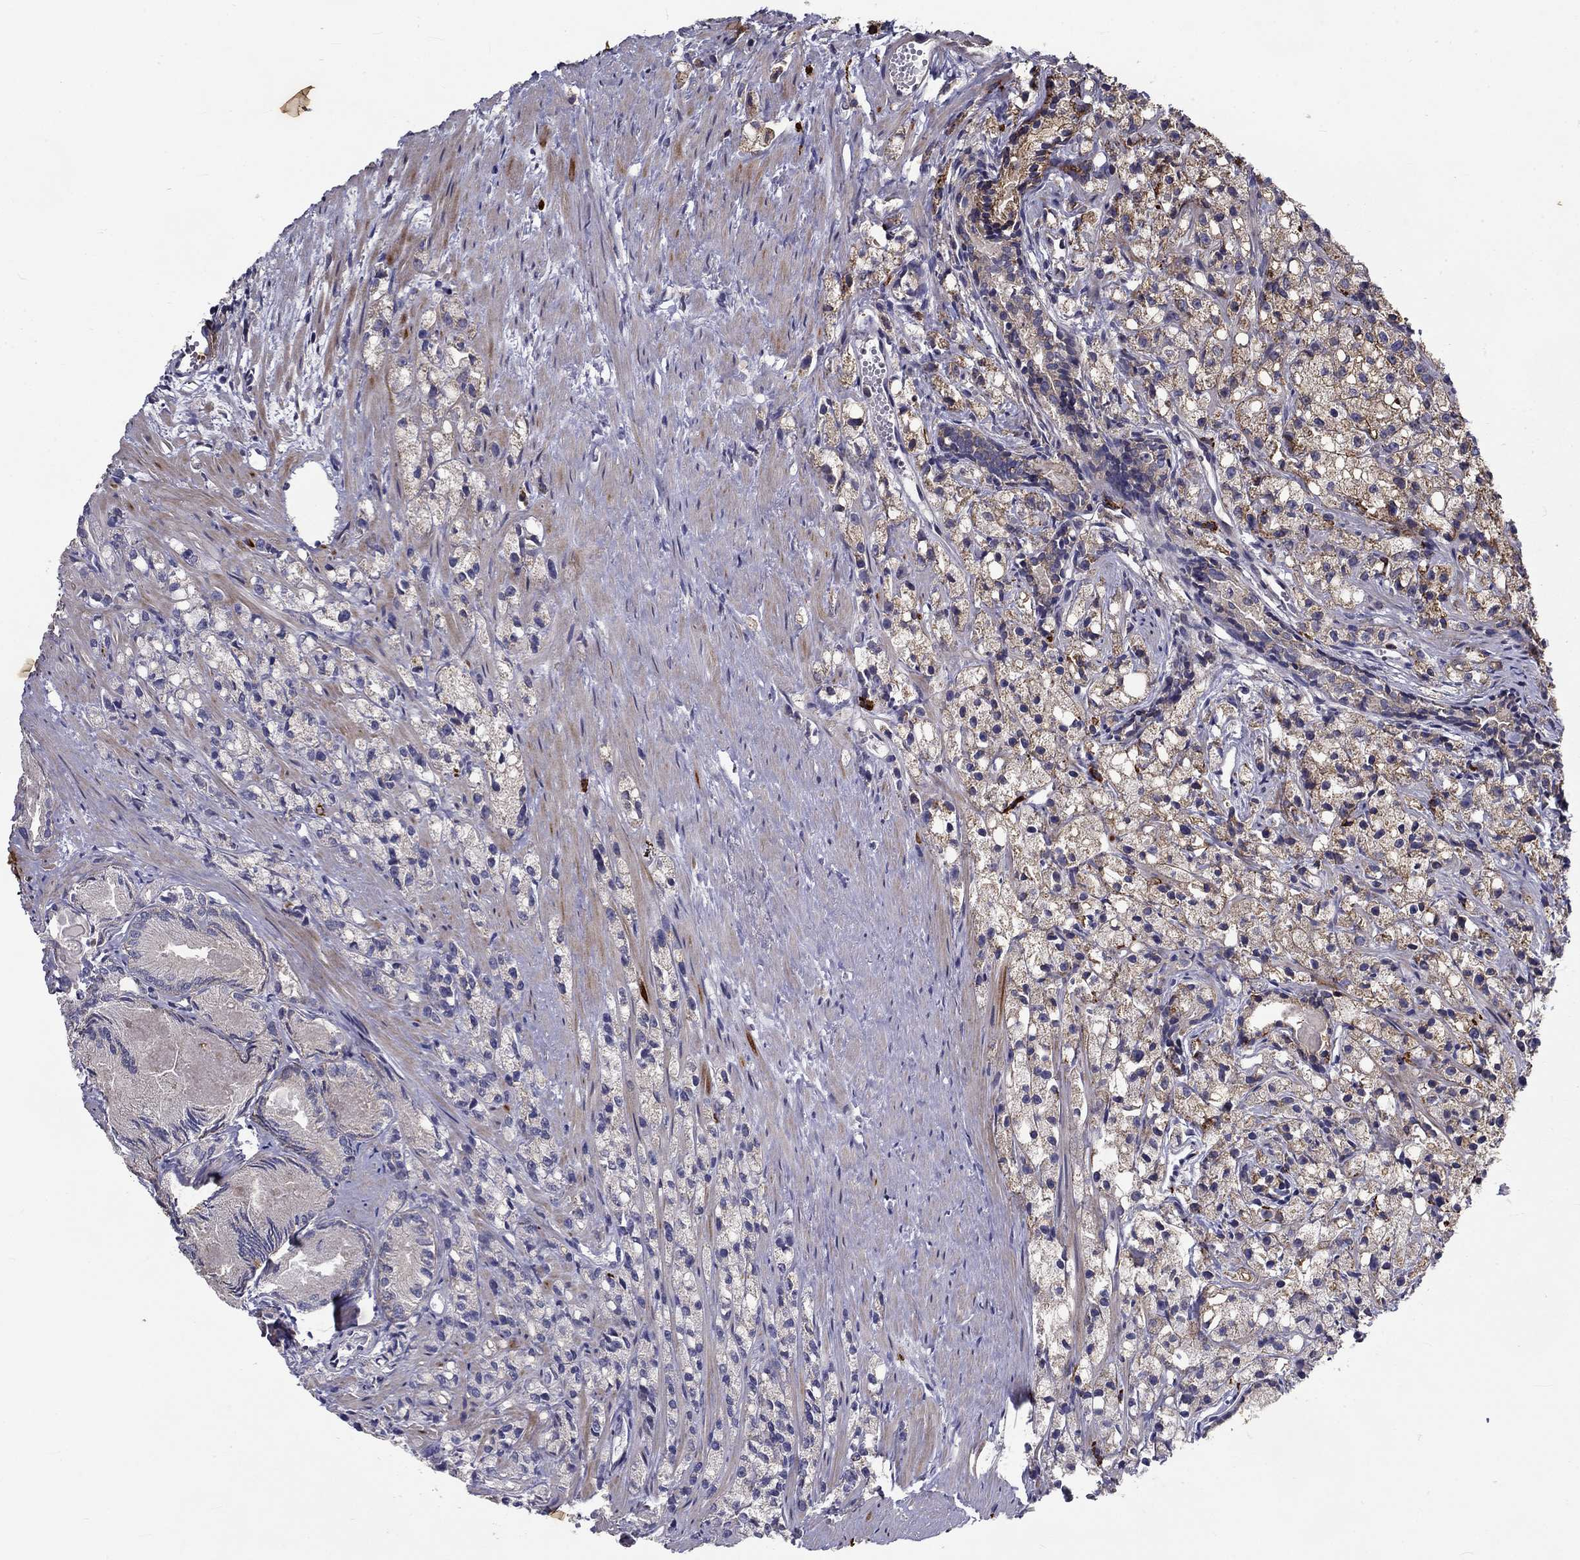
{"staining": {"intensity": "weak", "quantity": "<25%", "location": "cytoplasmic/membranous"}, "tissue": "prostate cancer", "cell_type": "Tumor cells", "image_type": "cancer", "snomed": [{"axis": "morphology", "description": "Adenocarcinoma, High grade"}, {"axis": "topography", "description": "Prostate"}], "caption": "A high-resolution image shows immunohistochemistry (IHC) staining of prostate adenocarcinoma (high-grade), which shows no significant expression in tumor cells.", "gene": "ALDH4A1", "patient": {"sex": "male", "age": 75}}